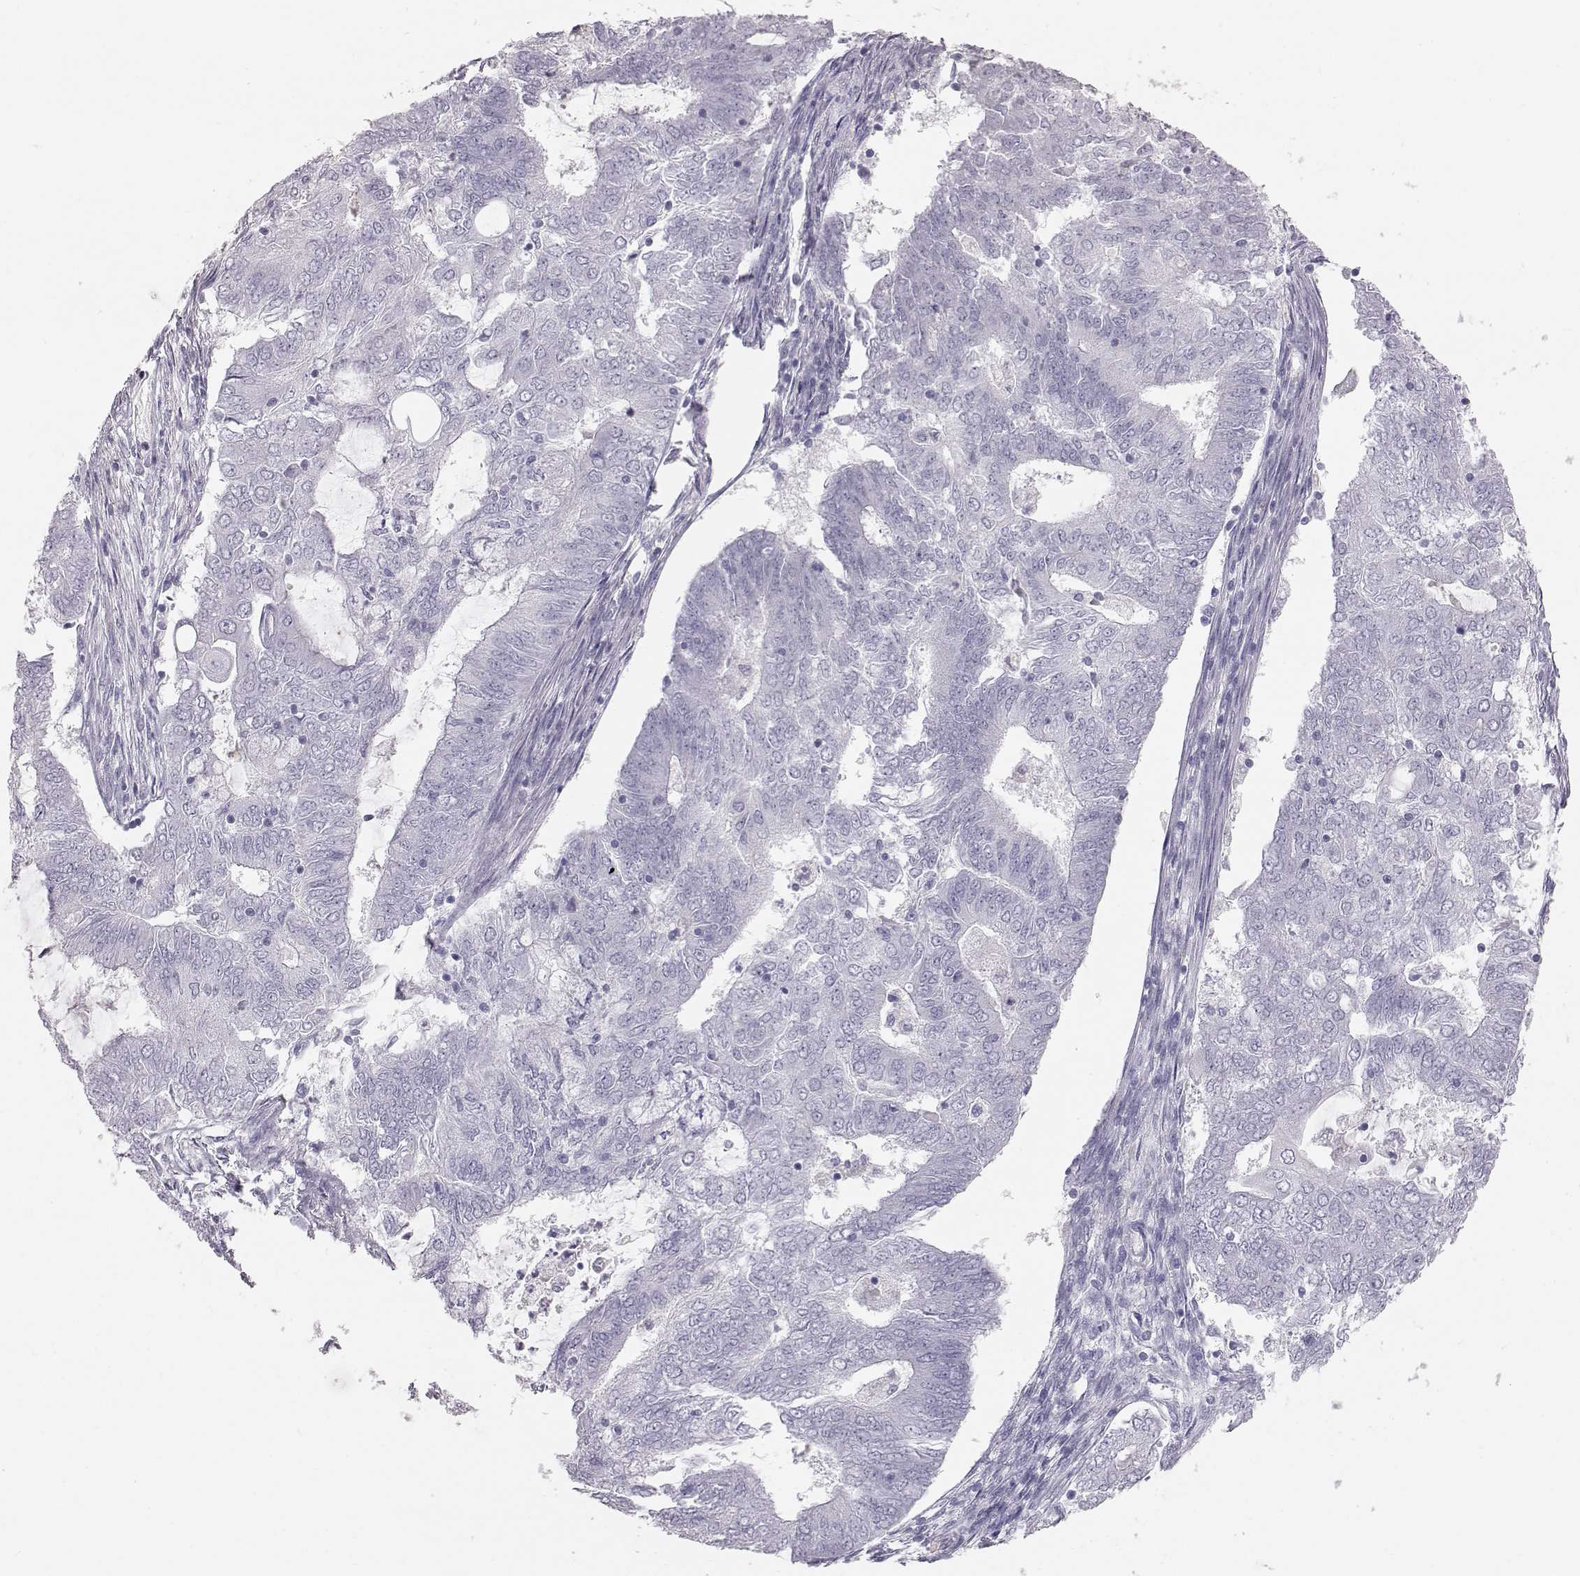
{"staining": {"intensity": "negative", "quantity": "none", "location": "none"}, "tissue": "endometrial cancer", "cell_type": "Tumor cells", "image_type": "cancer", "snomed": [{"axis": "morphology", "description": "Adenocarcinoma, NOS"}, {"axis": "topography", "description": "Endometrium"}], "caption": "The photomicrograph displays no staining of tumor cells in endometrial adenocarcinoma.", "gene": "KRTAP16-1", "patient": {"sex": "female", "age": 62}}